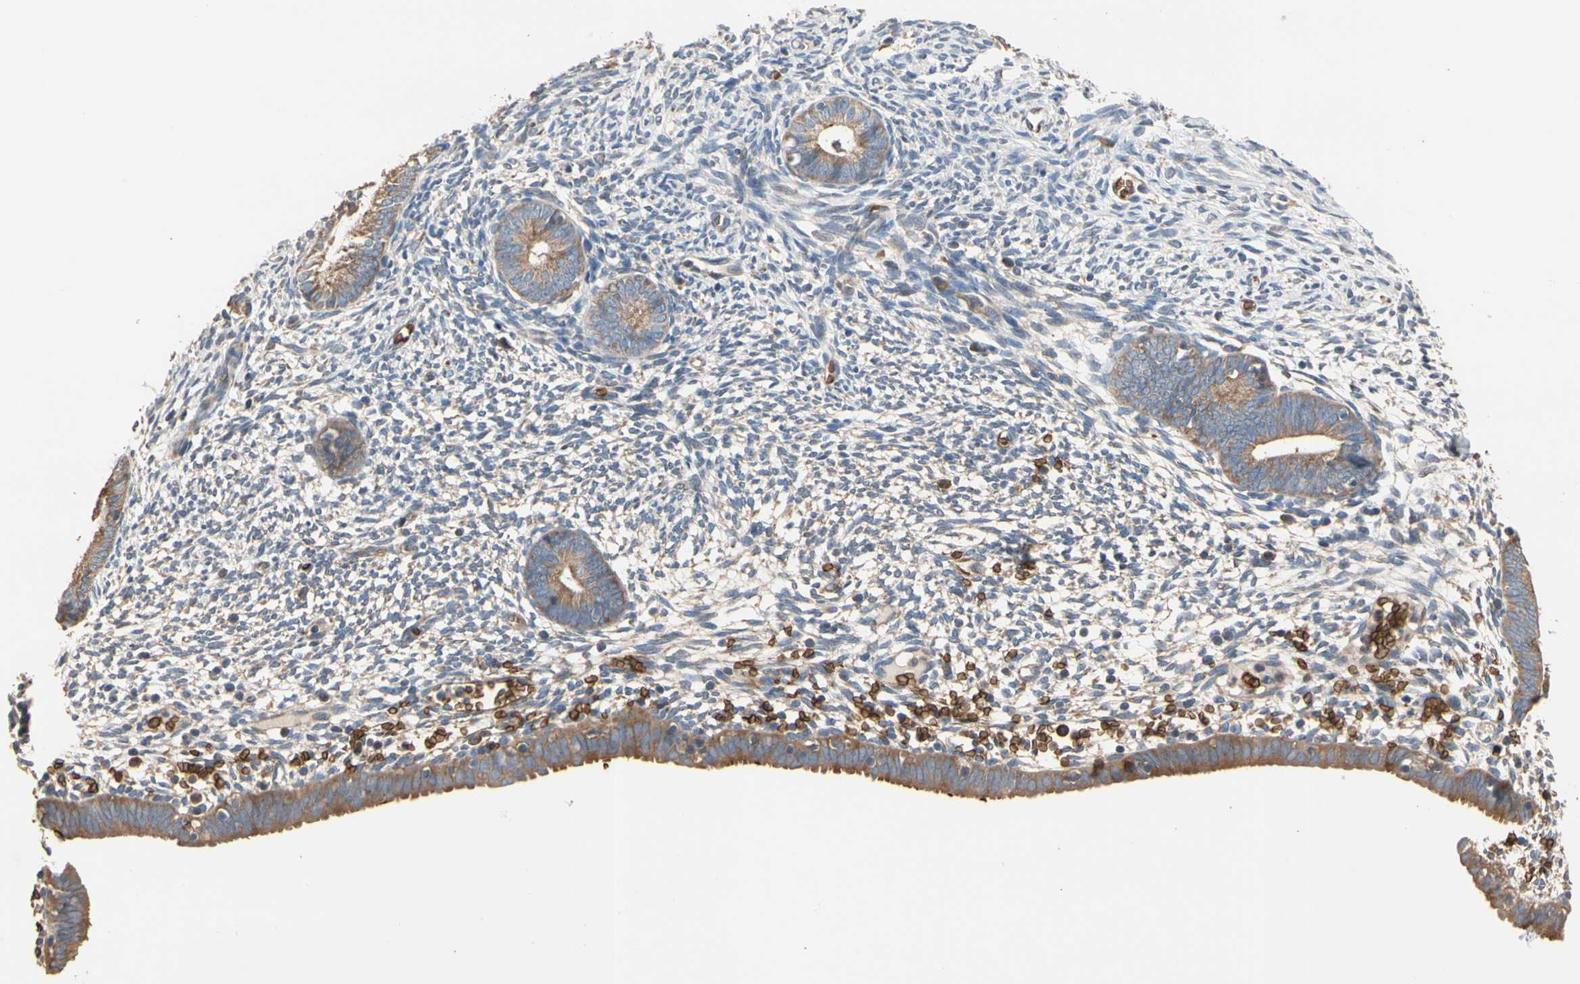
{"staining": {"intensity": "weak", "quantity": "<25%", "location": "cytoplasmic/membranous"}, "tissue": "endometrium", "cell_type": "Cells in endometrial stroma", "image_type": "normal", "snomed": [{"axis": "morphology", "description": "Normal tissue, NOS"}, {"axis": "morphology", "description": "Atrophy, NOS"}, {"axis": "topography", "description": "Uterus"}, {"axis": "topography", "description": "Endometrium"}], "caption": "High magnification brightfield microscopy of benign endometrium stained with DAB (brown) and counterstained with hematoxylin (blue): cells in endometrial stroma show no significant staining.", "gene": "RIOK2", "patient": {"sex": "female", "age": 68}}